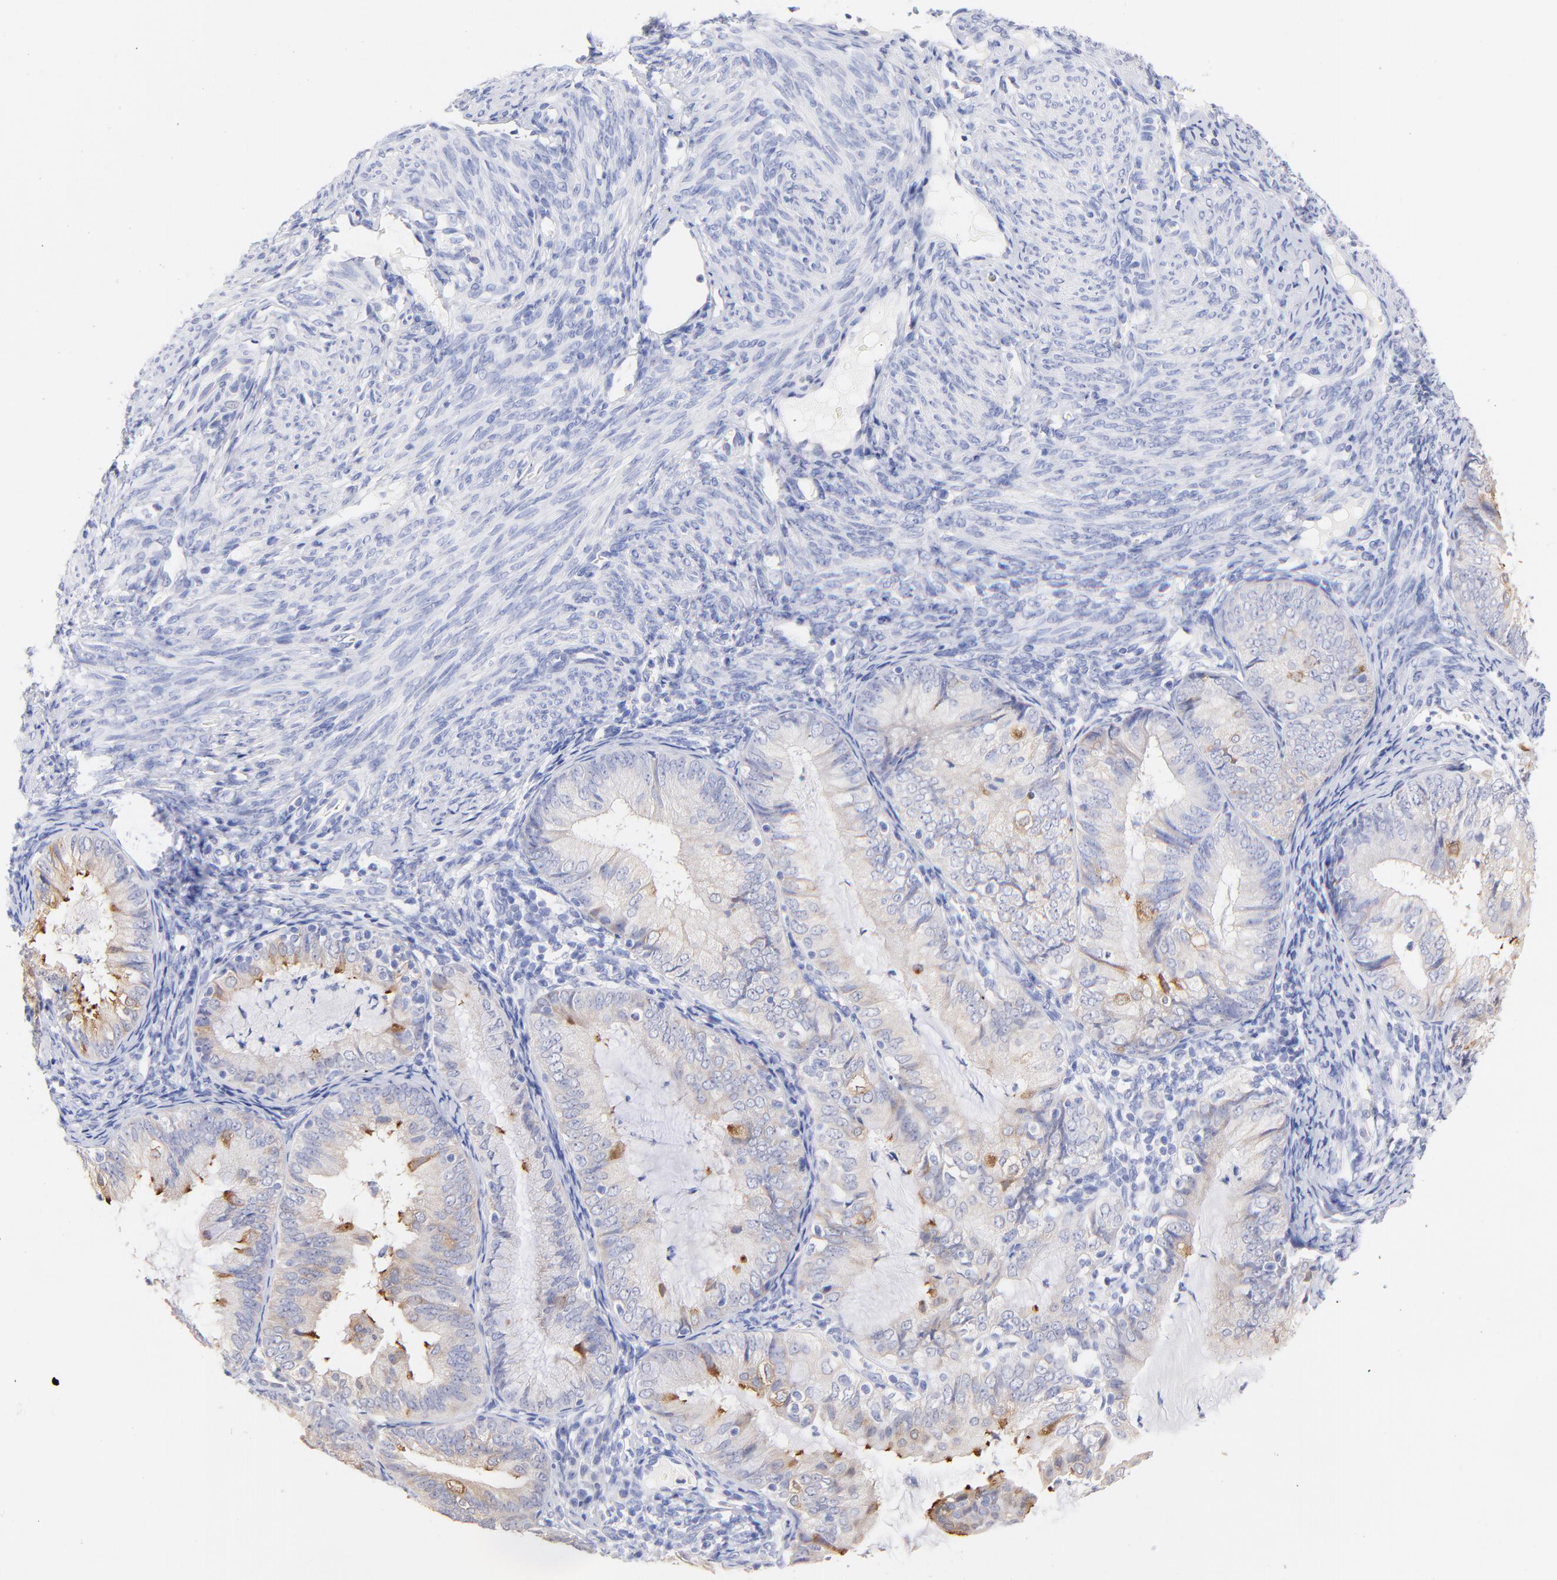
{"staining": {"intensity": "moderate", "quantity": "<25%", "location": "cytoplasmic/membranous"}, "tissue": "endometrial cancer", "cell_type": "Tumor cells", "image_type": "cancer", "snomed": [{"axis": "morphology", "description": "Adenocarcinoma, NOS"}, {"axis": "topography", "description": "Endometrium"}], "caption": "IHC (DAB (3,3'-diaminobenzidine)) staining of adenocarcinoma (endometrial) reveals moderate cytoplasmic/membranous protein expression in approximately <25% of tumor cells. (DAB IHC with brightfield microscopy, high magnification).", "gene": "CFAP57", "patient": {"sex": "female", "age": 66}}